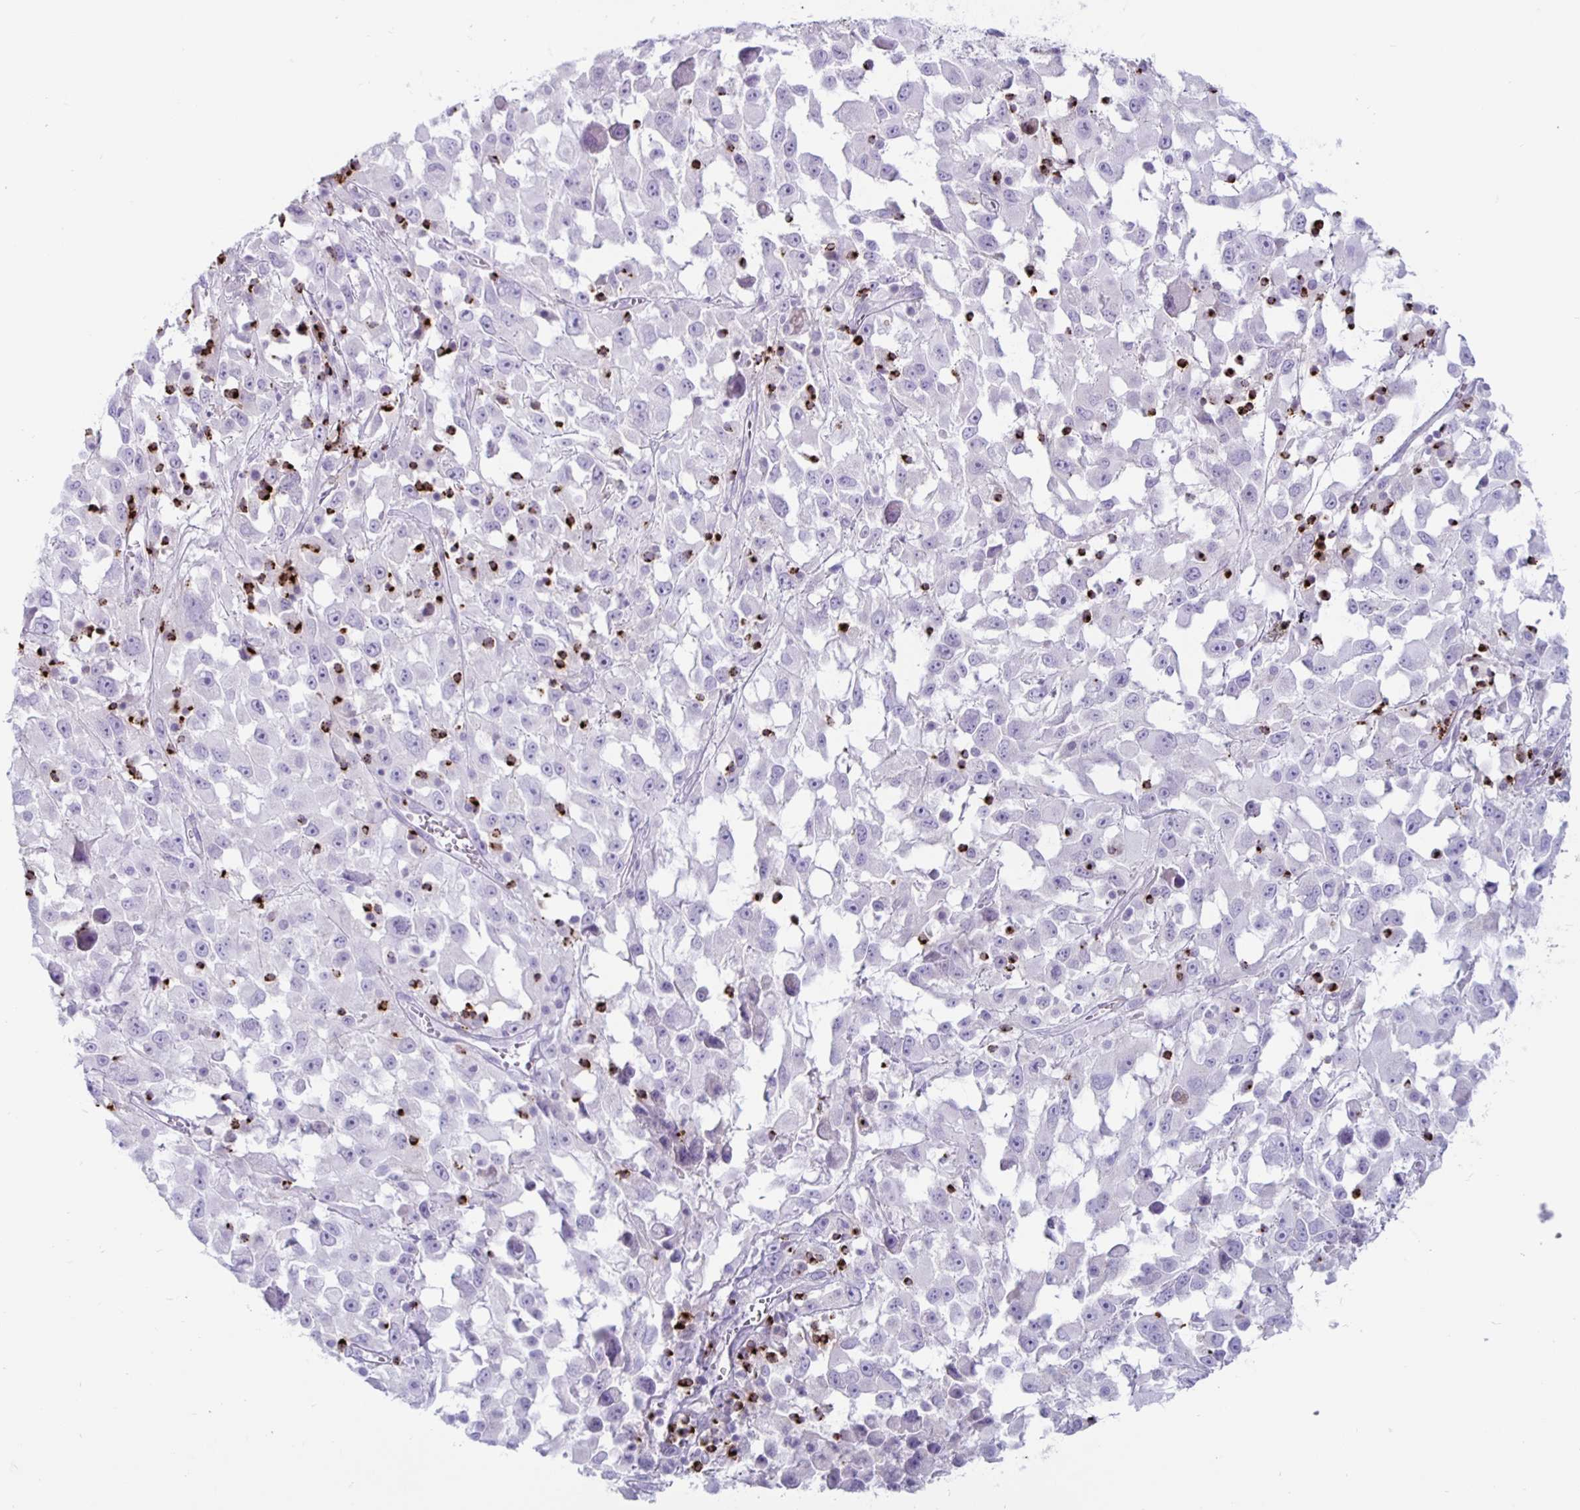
{"staining": {"intensity": "negative", "quantity": "none", "location": "none"}, "tissue": "melanoma", "cell_type": "Tumor cells", "image_type": "cancer", "snomed": [{"axis": "morphology", "description": "Malignant melanoma, Metastatic site"}, {"axis": "topography", "description": "Soft tissue"}], "caption": "There is no significant staining in tumor cells of malignant melanoma (metastatic site).", "gene": "GZMK", "patient": {"sex": "male", "age": 50}}